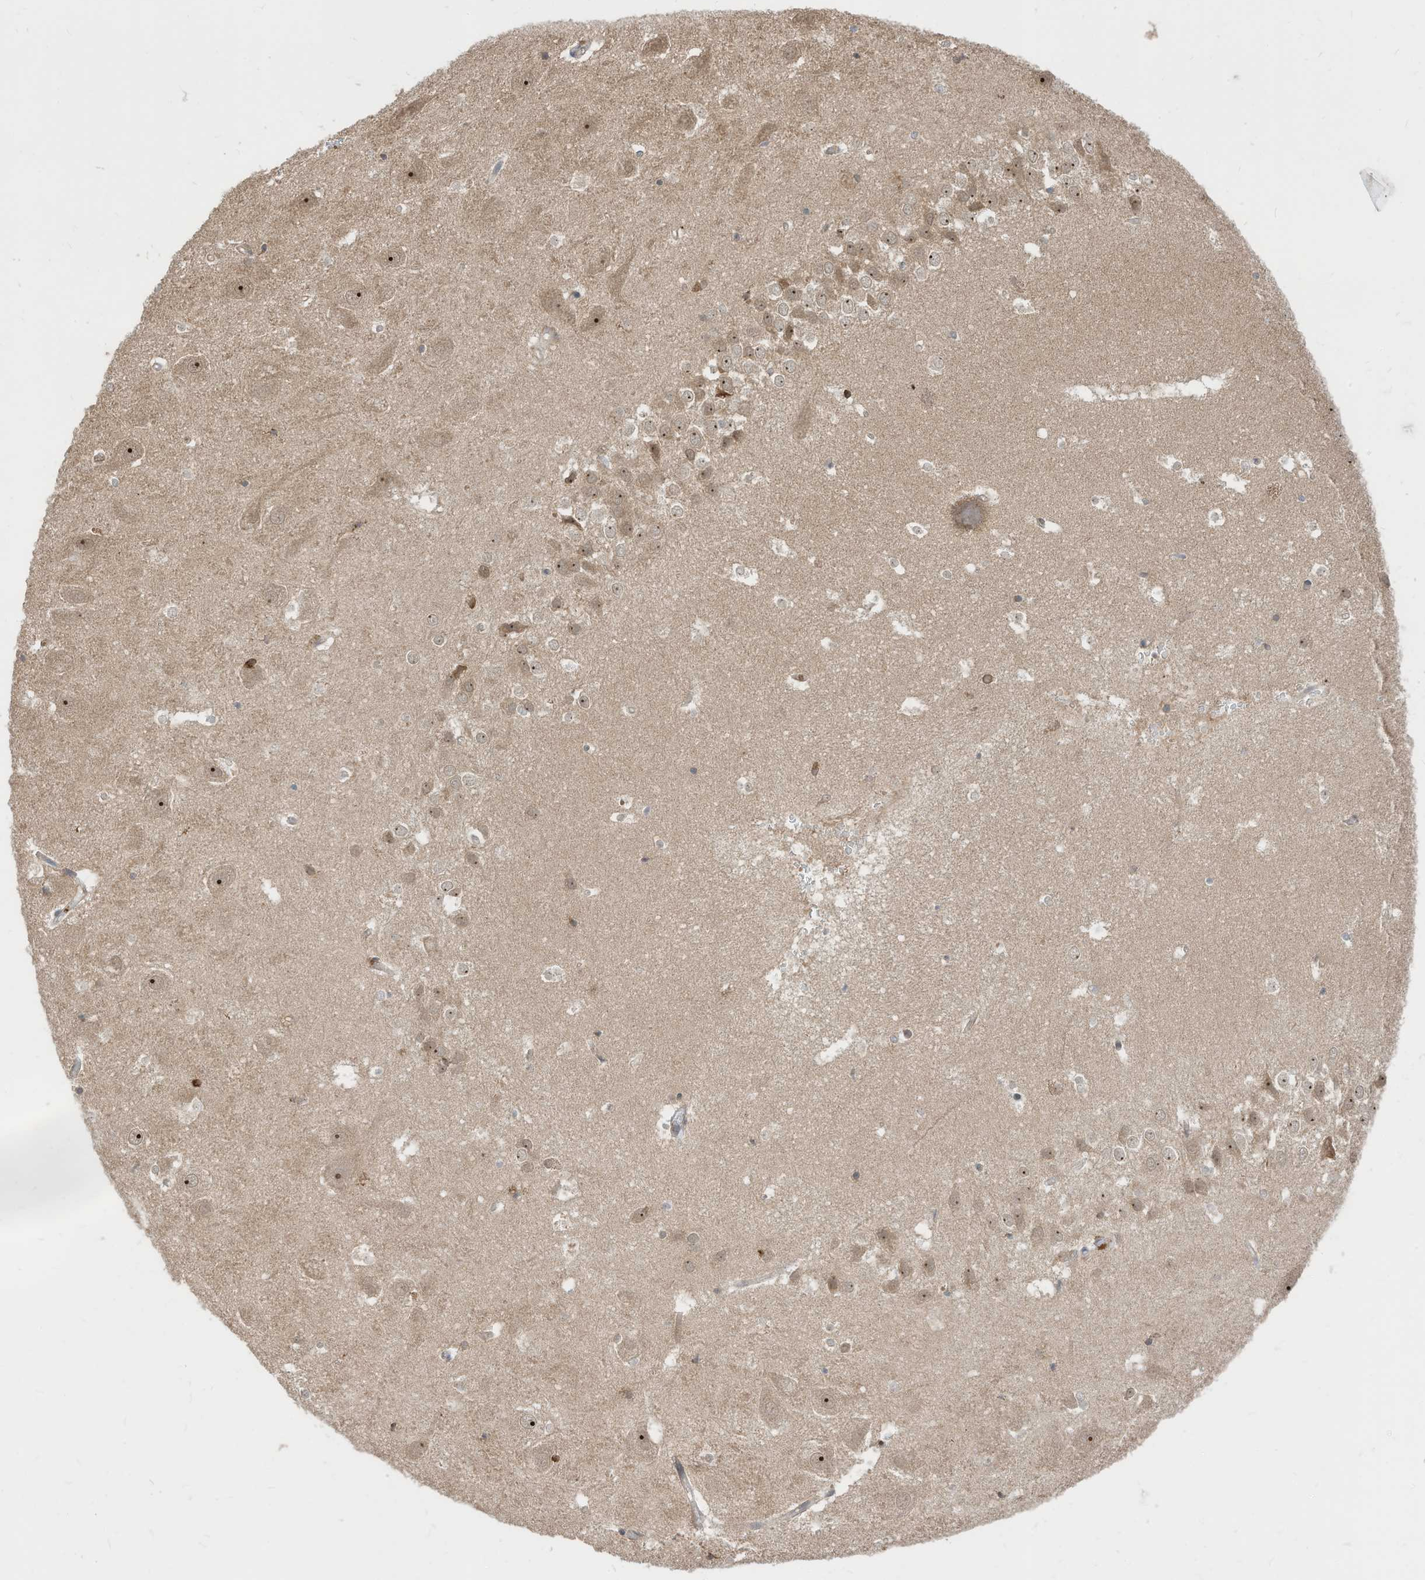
{"staining": {"intensity": "negative", "quantity": "none", "location": "none"}, "tissue": "hippocampus", "cell_type": "Glial cells", "image_type": "normal", "snomed": [{"axis": "morphology", "description": "Normal tissue, NOS"}, {"axis": "topography", "description": "Hippocampus"}], "caption": "Immunohistochemistry (IHC) histopathology image of normal human hippocampus stained for a protein (brown), which demonstrates no expression in glial cells.", "gene": "CNKSR1", "patient": {"sex": "female", "age": 52}}